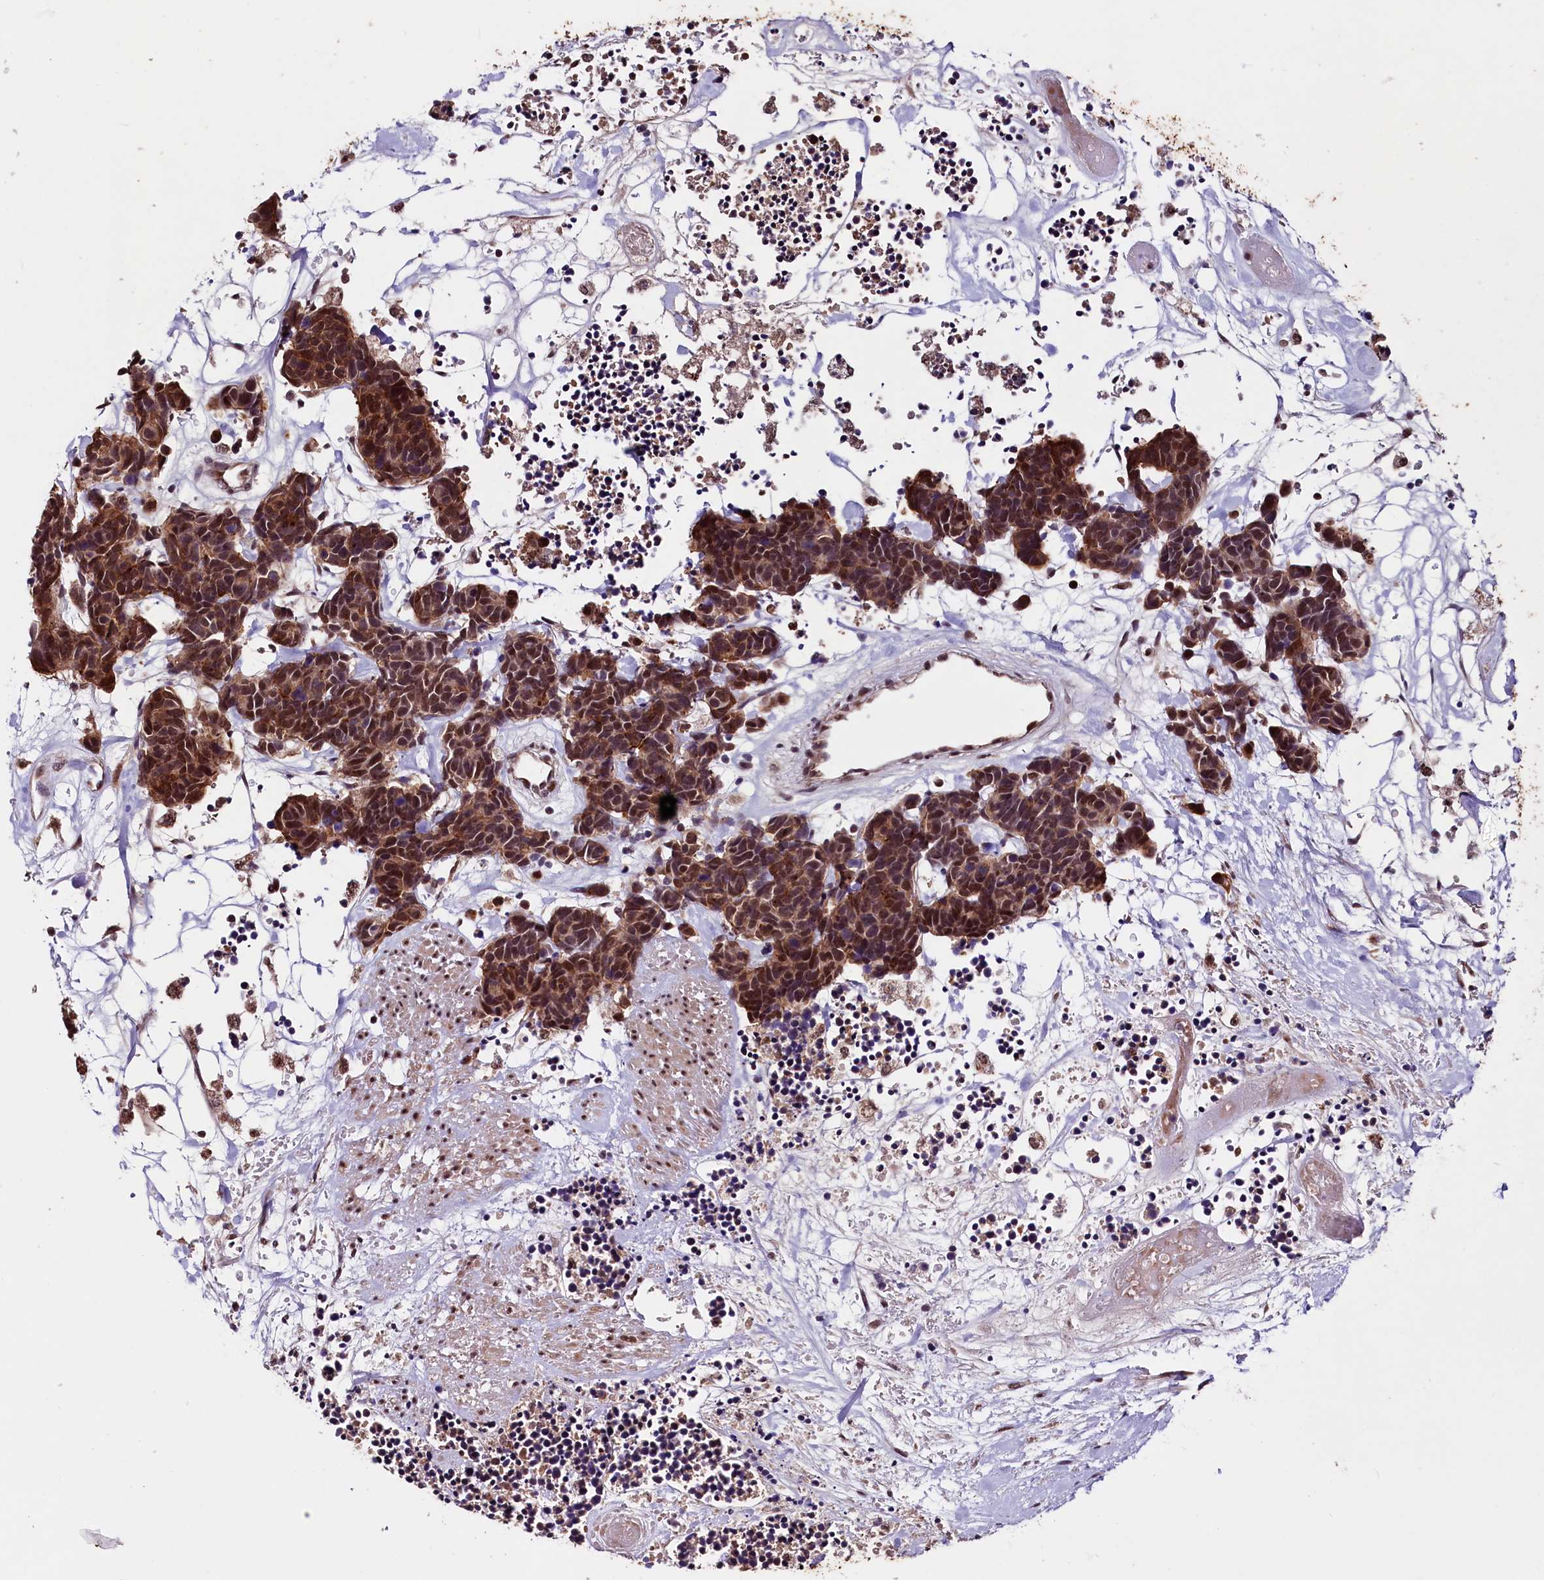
{"staining": {"intensity": "strong", "quantity": ">75%", "location": "cytoplasmic/membranous,nuclear"}, "tissue": "carcinoid", "cell_type": "Tumor cells", "image_type": "cancer", "snomed": [{"axis": "morphology", "description": "Carcinoma, NOS"}, {"axis": "morphology", "description": "Carcinoid, malignant, NOS"}, {"axis": "topography", "description": "Urinary bladder"}], "caption": "Brown immunohistochemical staining in carcinoma shows strong cytoplasmic/membranous and nuclear positivity in about >75% of tumor cells.", "gene": "RNMT", "patient": {"sex": "male", "age": 57}}